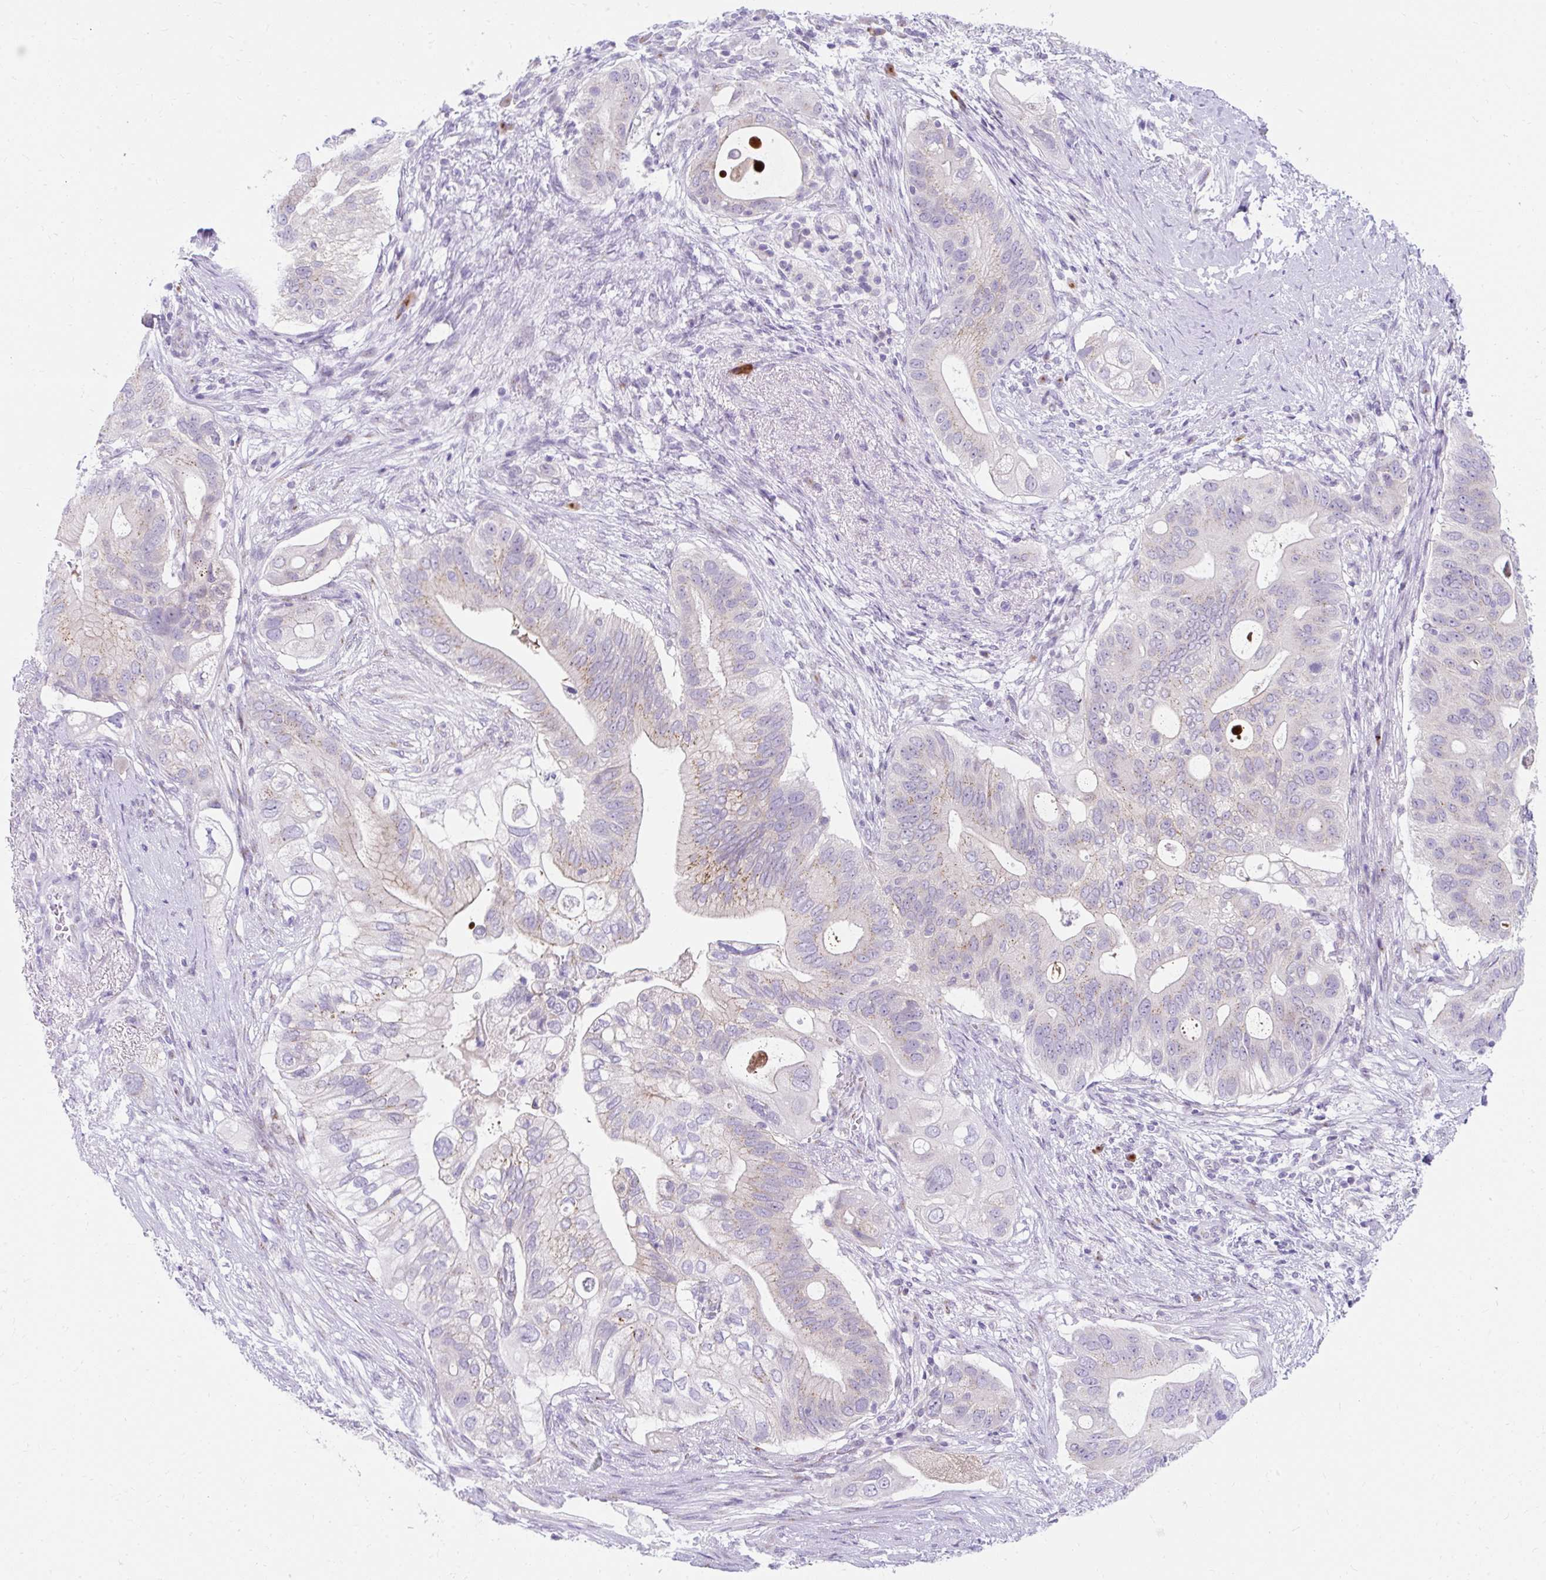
{"staining": {"intensity": "moderate", "quantity": "<25%", "location": "cytoplasmic/membranous"}, "tissue": "pancreatic cancer", "cell_type": "Tumor cells", "image_type": "cancer", "snomed": [{"axis": "morphology", "description": "Adenocarcinoma, NOS"}, {"axis": "topography", "description": "Pancreas"}], "caption": "Immunohistochemistry (IHC) image of neoplastic tissue: human pancreatic cancer (adenocarcinoma) stained using immunohistochemistry (IHC) exhibits low levels of moderate protein expression localized specifically in the cytoplasmic/membranous of tumor cells, appearing as a cytoplasmic/membranous brown color.", "gene": "GOLGA8A", "patient": {"sex": "female", "age": 72}}